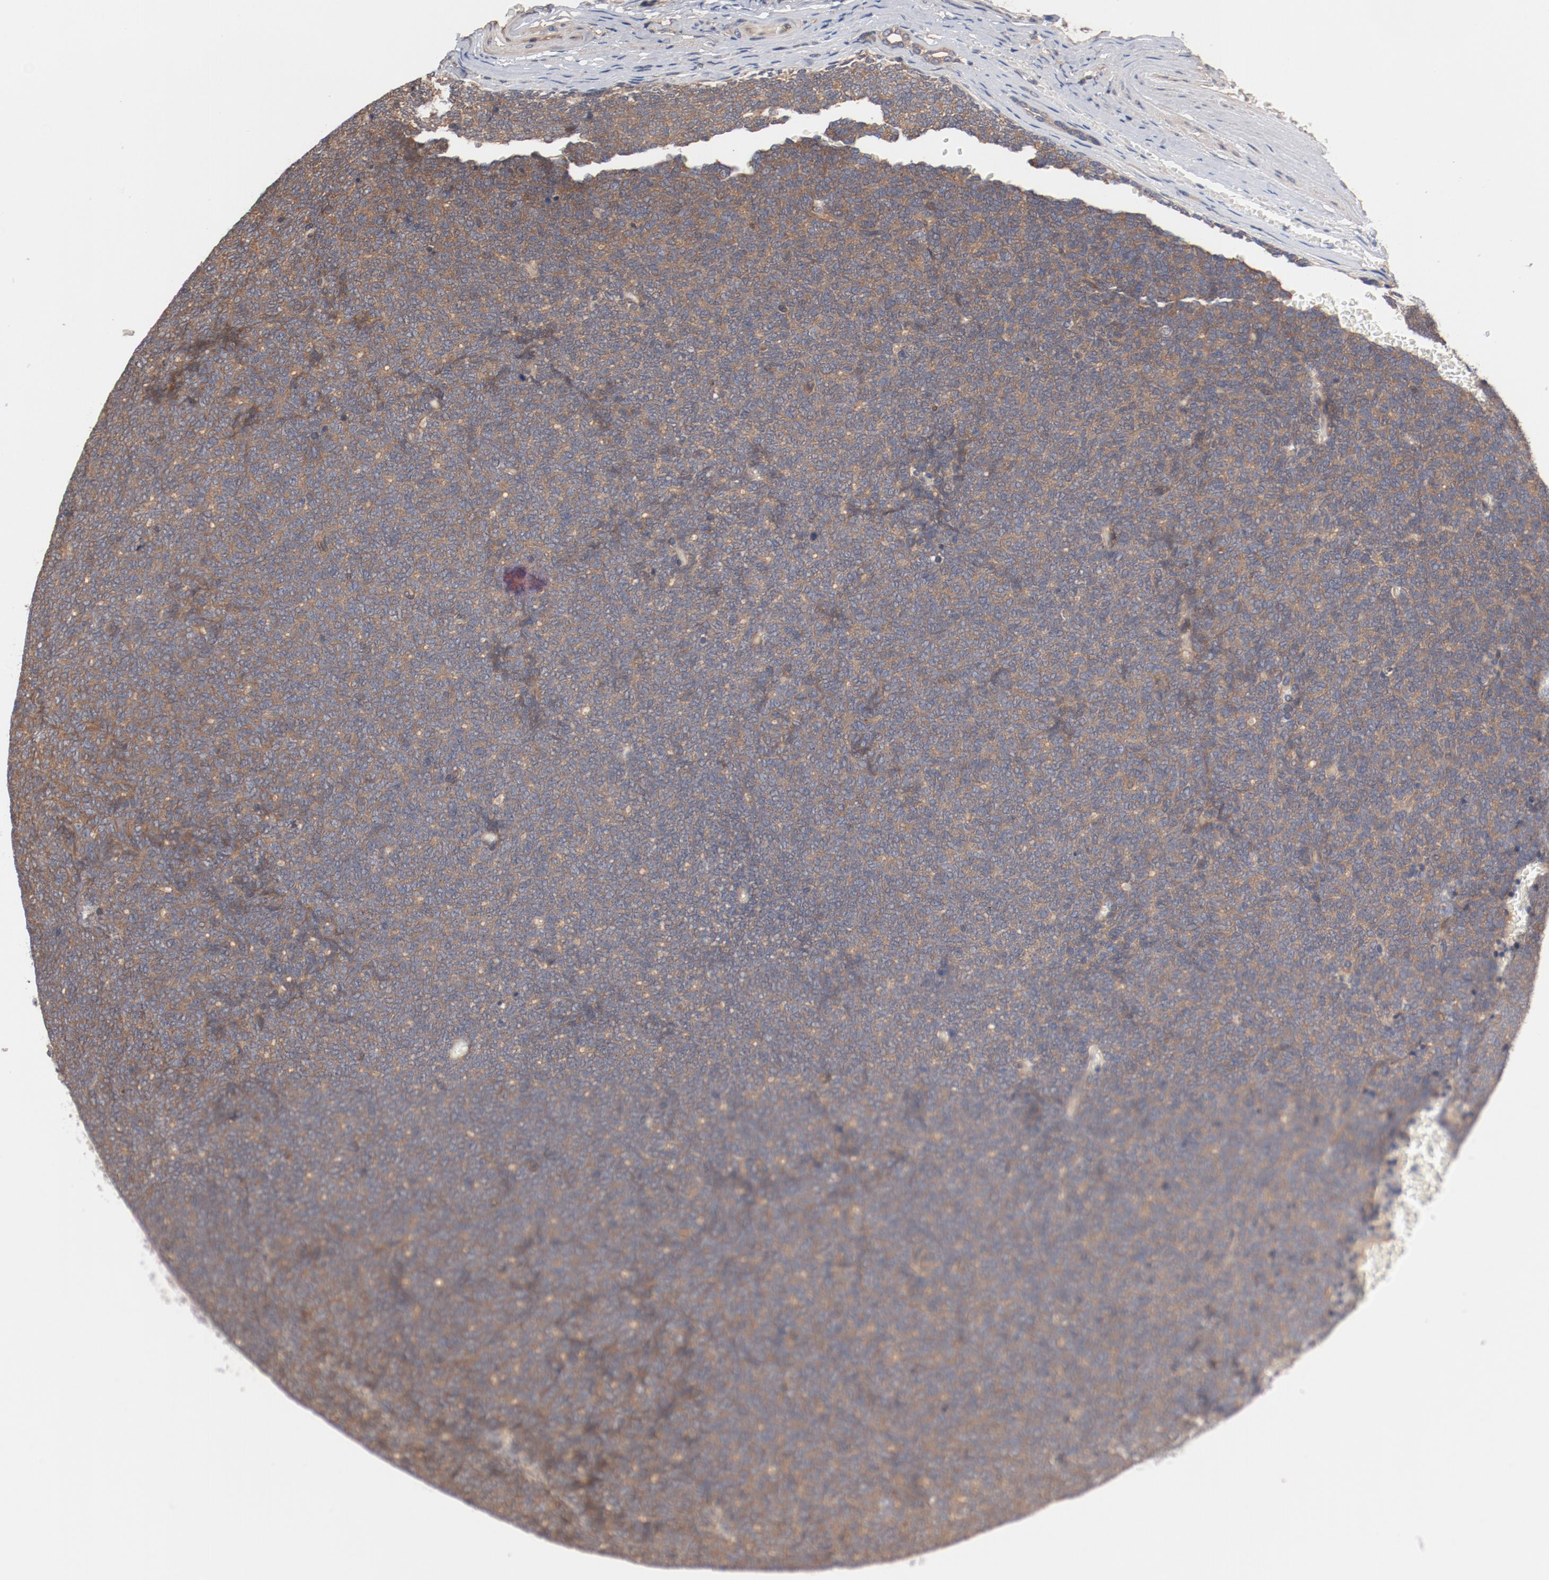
{"staining": {"intensity": "moderate", "quantity": ">75%", "location": "cytoplasmic/membranous"}, "tissue": "renal cancer", "cell_type": "Tumor cells", "image_type": "cancer", "snomed": [{"axis": "morphology", "description": "Neoplasm, malignant, NOS"}, {"axis": "topography", "description": "Kidney"}], "caption": "The photomicrograph exhibits staining of neoplasm (malignant) (renal), revealing moderate cytoplasmic/membranous protein expression (brown color) within tumor cells.", "gene": "PITPNM2", "patient": {"sex": "male", "age": 28}}